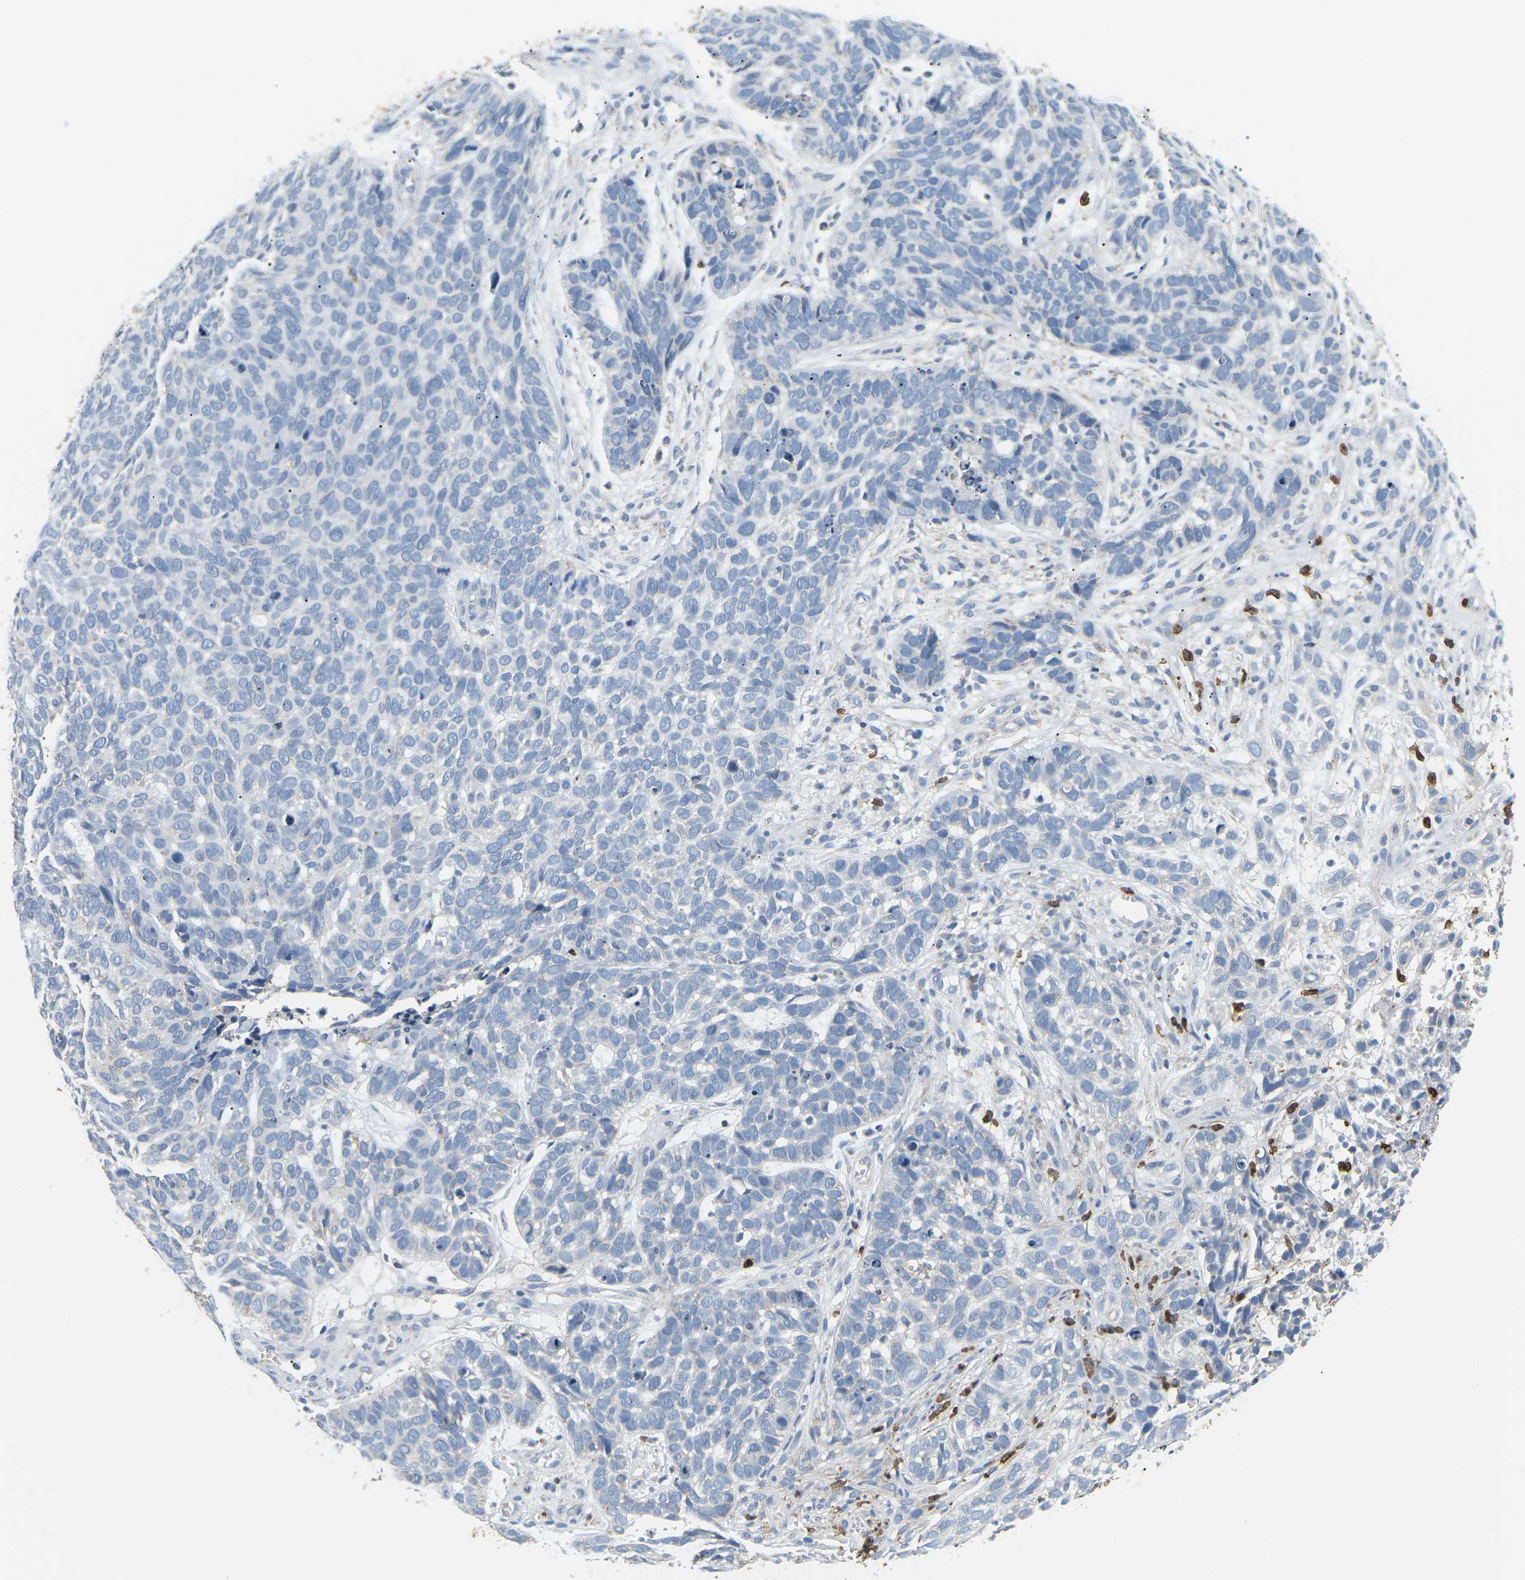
{"staining": {"intensity": "negative", "quantity": "none", "location": "none"}, "tissue": "skin cancer", "cell_type": "Tumor cells", "image_type": "cancer", "snomed": [{"axis": "morphology", "description": "Basal cell carcinoma"}, {"axis": "topography", "description": "Skin"}], "caption": "Immunohistochemistry (IHC) image of skin basal cell carcinoma stained for a protein (brown), which exhibits no positivity in tumor cells.", "gene": "ADM", "patient": {"sex": "male", "age": 87}}